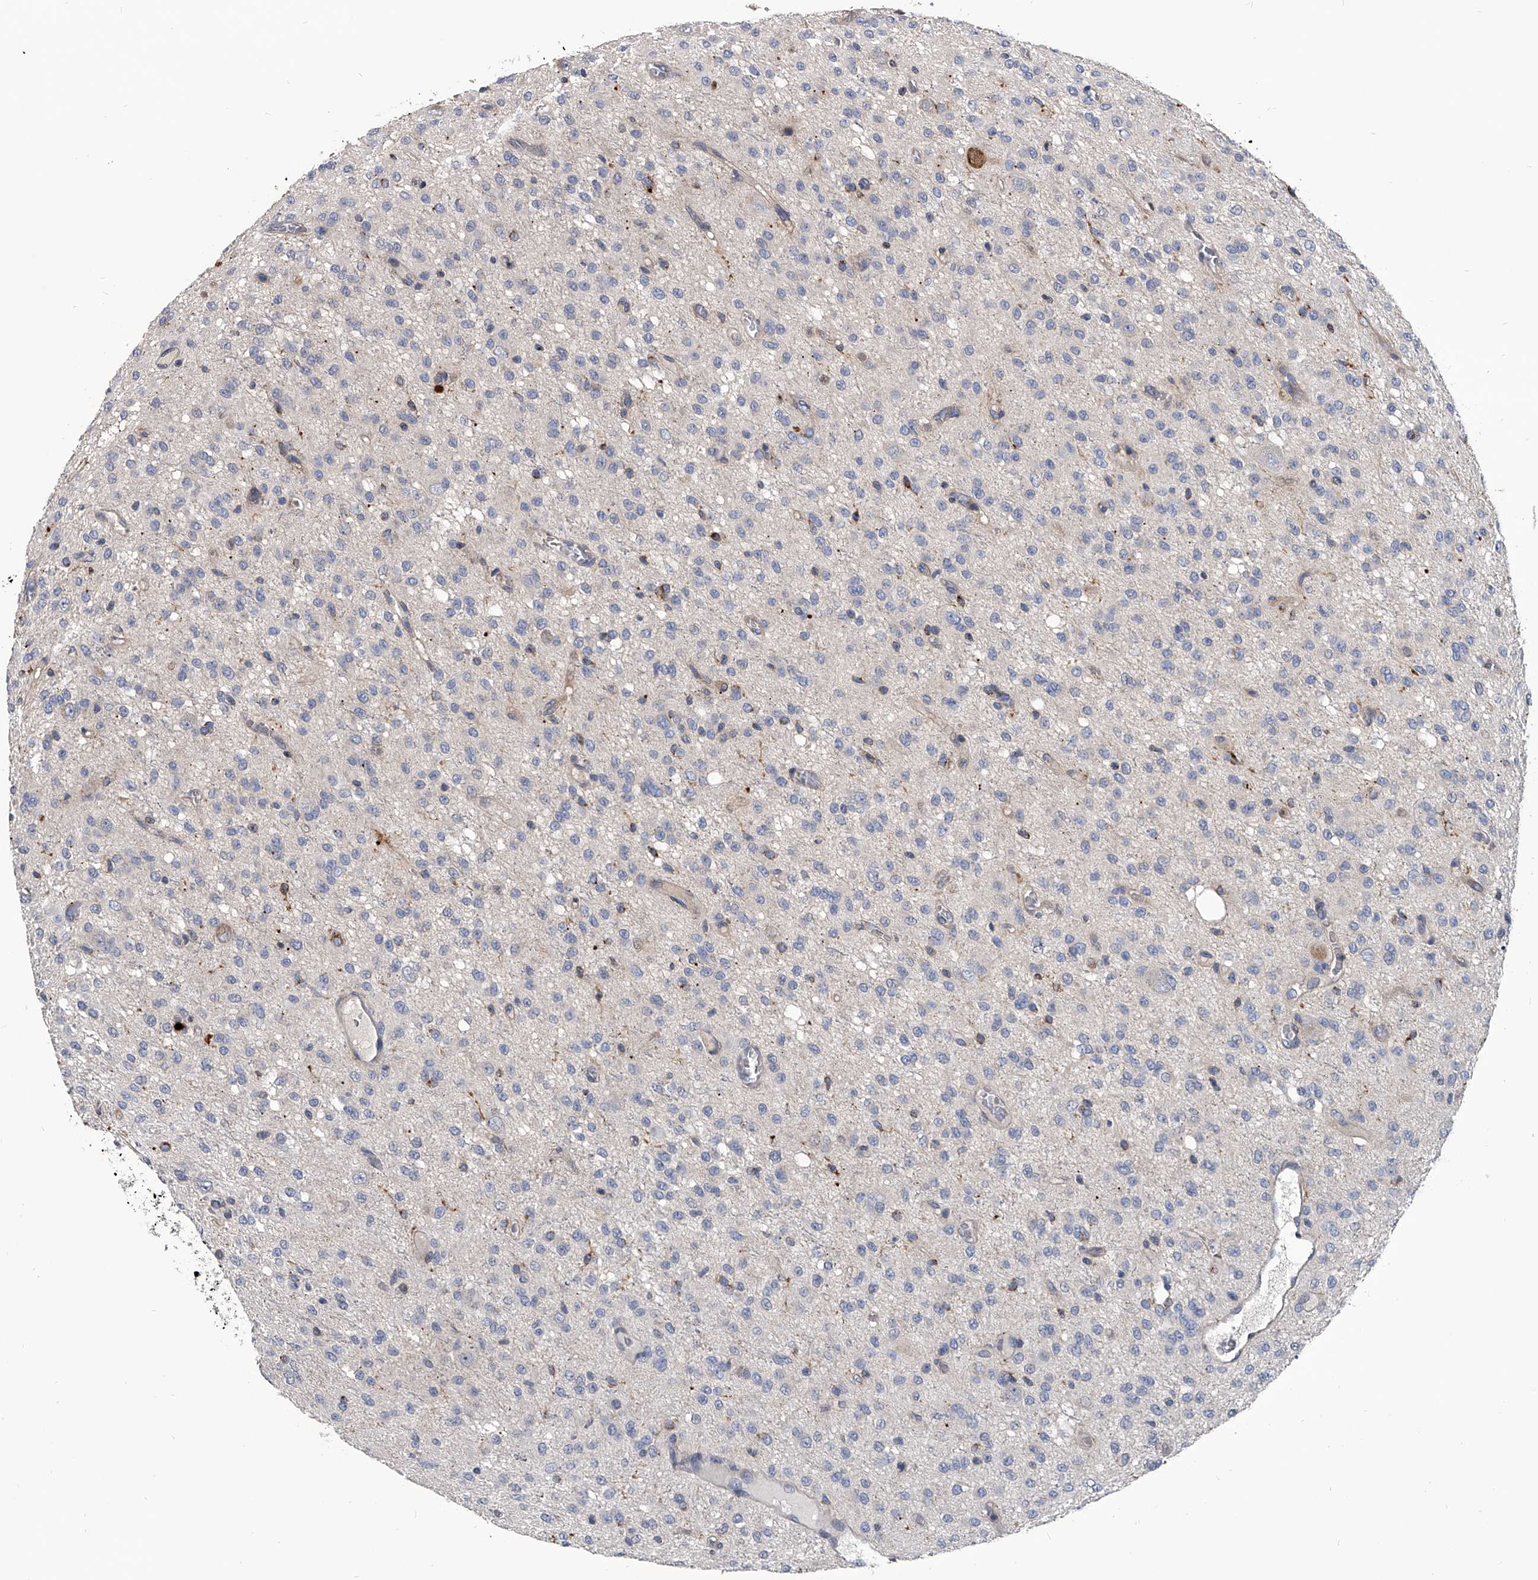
{"staining": {"intensity": "negative", "quantity": "none", "location": "none"}, "tissue": "glioma", "cell_type": "Tumor cells", "image_type": "cancer", "snomed": [{"axis": "morphology", "description": "Glioma, malignant, High grade"}, {"axis": "topography", "description": "Brain"}], "caption": "Malignant glioma (high-grade) was stained to show a protein in brown. There is no significant positivity in tumor cells.", "gene": "SPP1", "patient": {"sex": "female", "age": 59}}